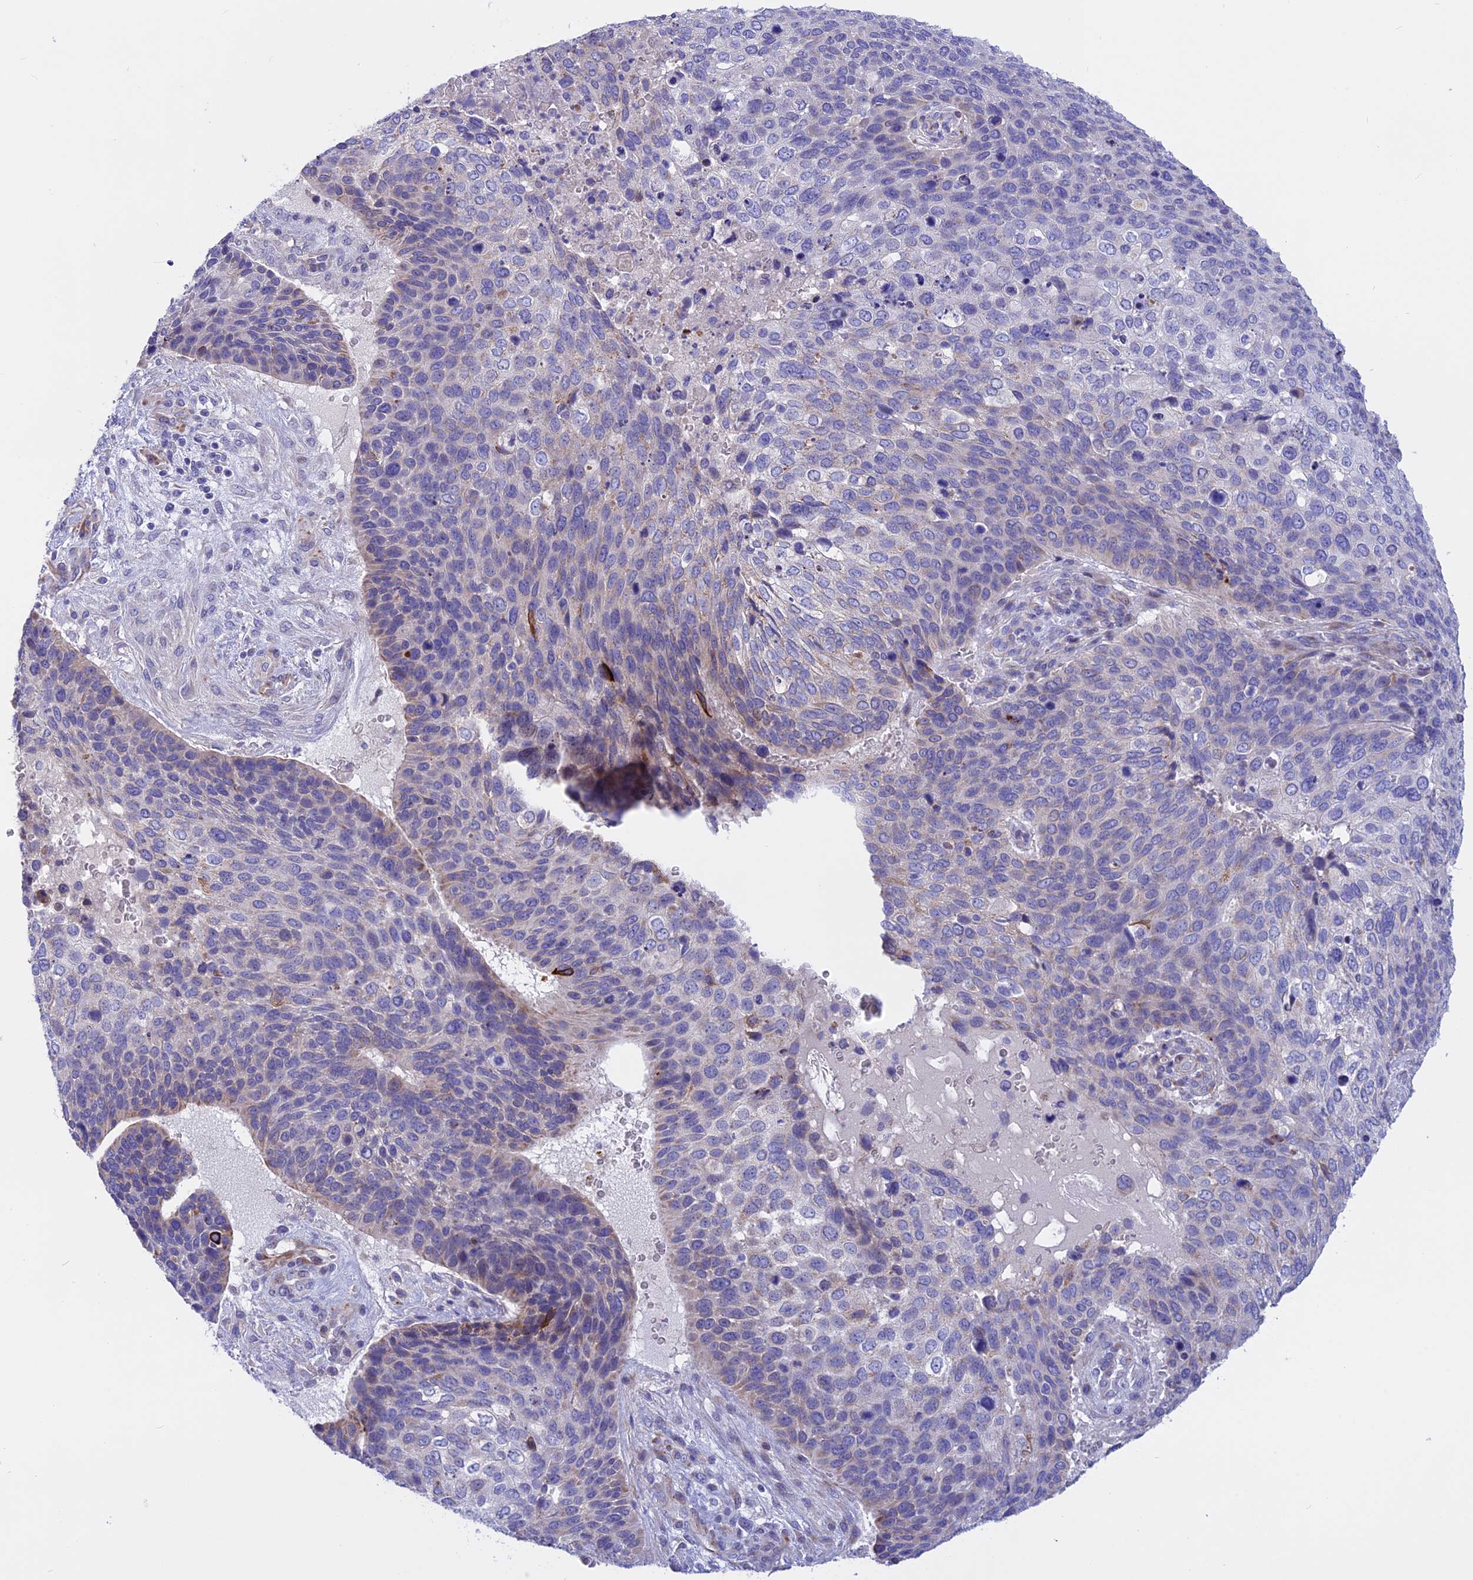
{"staining": {"intensity": "strong", "quantity": "<25%", "location": "cytoplasmic/membranous"}, "tissue": "skin cancer", "cell_type": "Tumor cells", "image_type": "cancer", "snomed": [{"axis": "morphology", "description": "Basal cell carcinoma"}, {"axis": "topography", "description": "Skin"}], "caption": "Immunohistochemical staining of skin cancer (basal cell carcinoma) demonstrates medium levels of strong cytoplasmic/membranous expression in approximately <25% of tumor cells.", "gene": "TMEM138", "patient": {"sex": "female", "age": 74}}